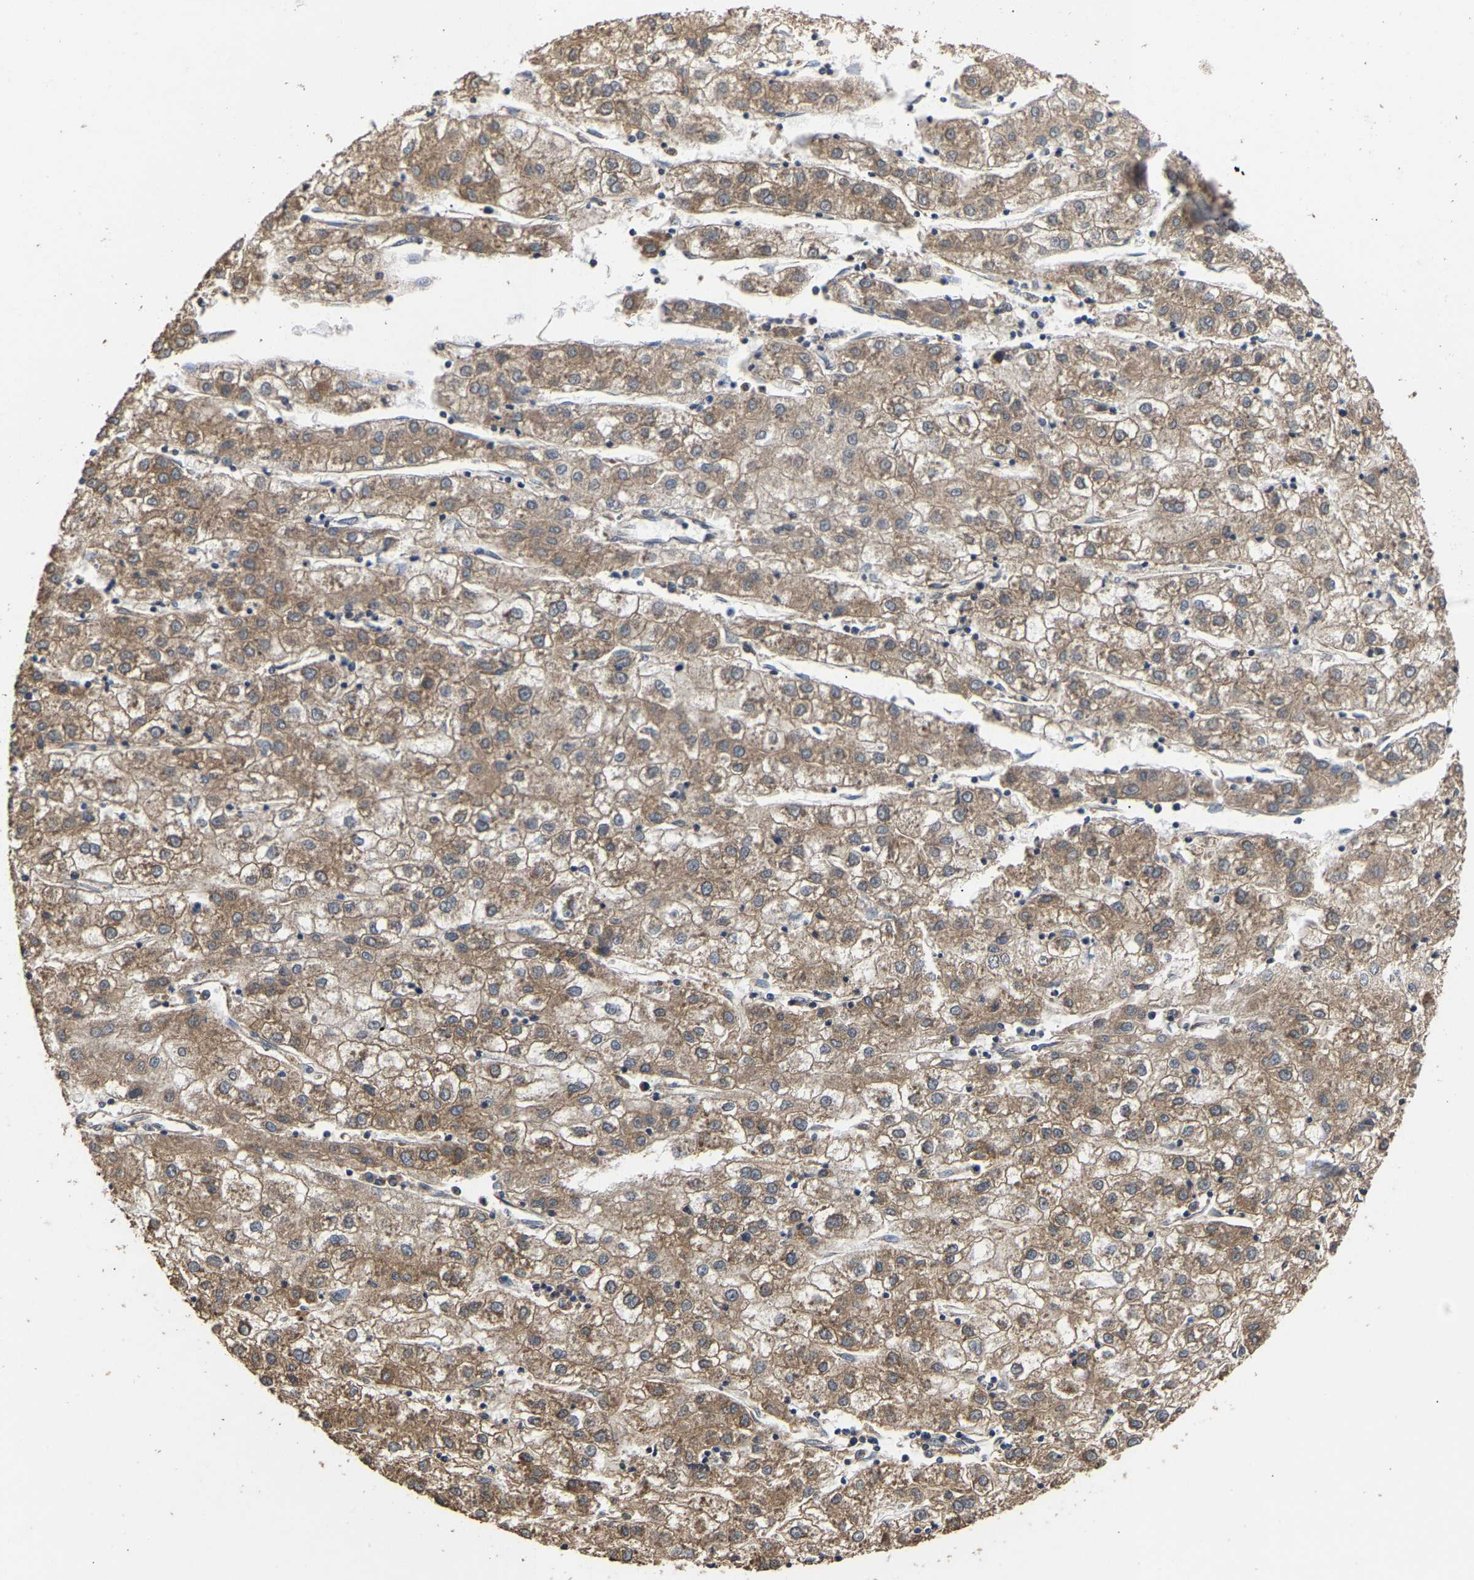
{"staining": {"intensity": "moderate", "quantity": ">75%", "location": "cytoplasmic/membranous"}, "tissue": "liver cancer", "cell_type": "Tumor cells", "image_type": "cancer", "snomed": [{"axis": "morphology", "description": "Carcinoma, Hepatocellular, NOS"}, {"axis": "topography", "description": "Liver"}], "caption": "Protein staining of liver cancer (hepatocellular carcinoma) tissue reveals moderate cytoplasmic/membranous staining in about >75% of tumor cells. (IHC, brightfield microscopy, high magnification).", "gene": "AIMP2", "patient": {"sex": "male", "age": 72}}